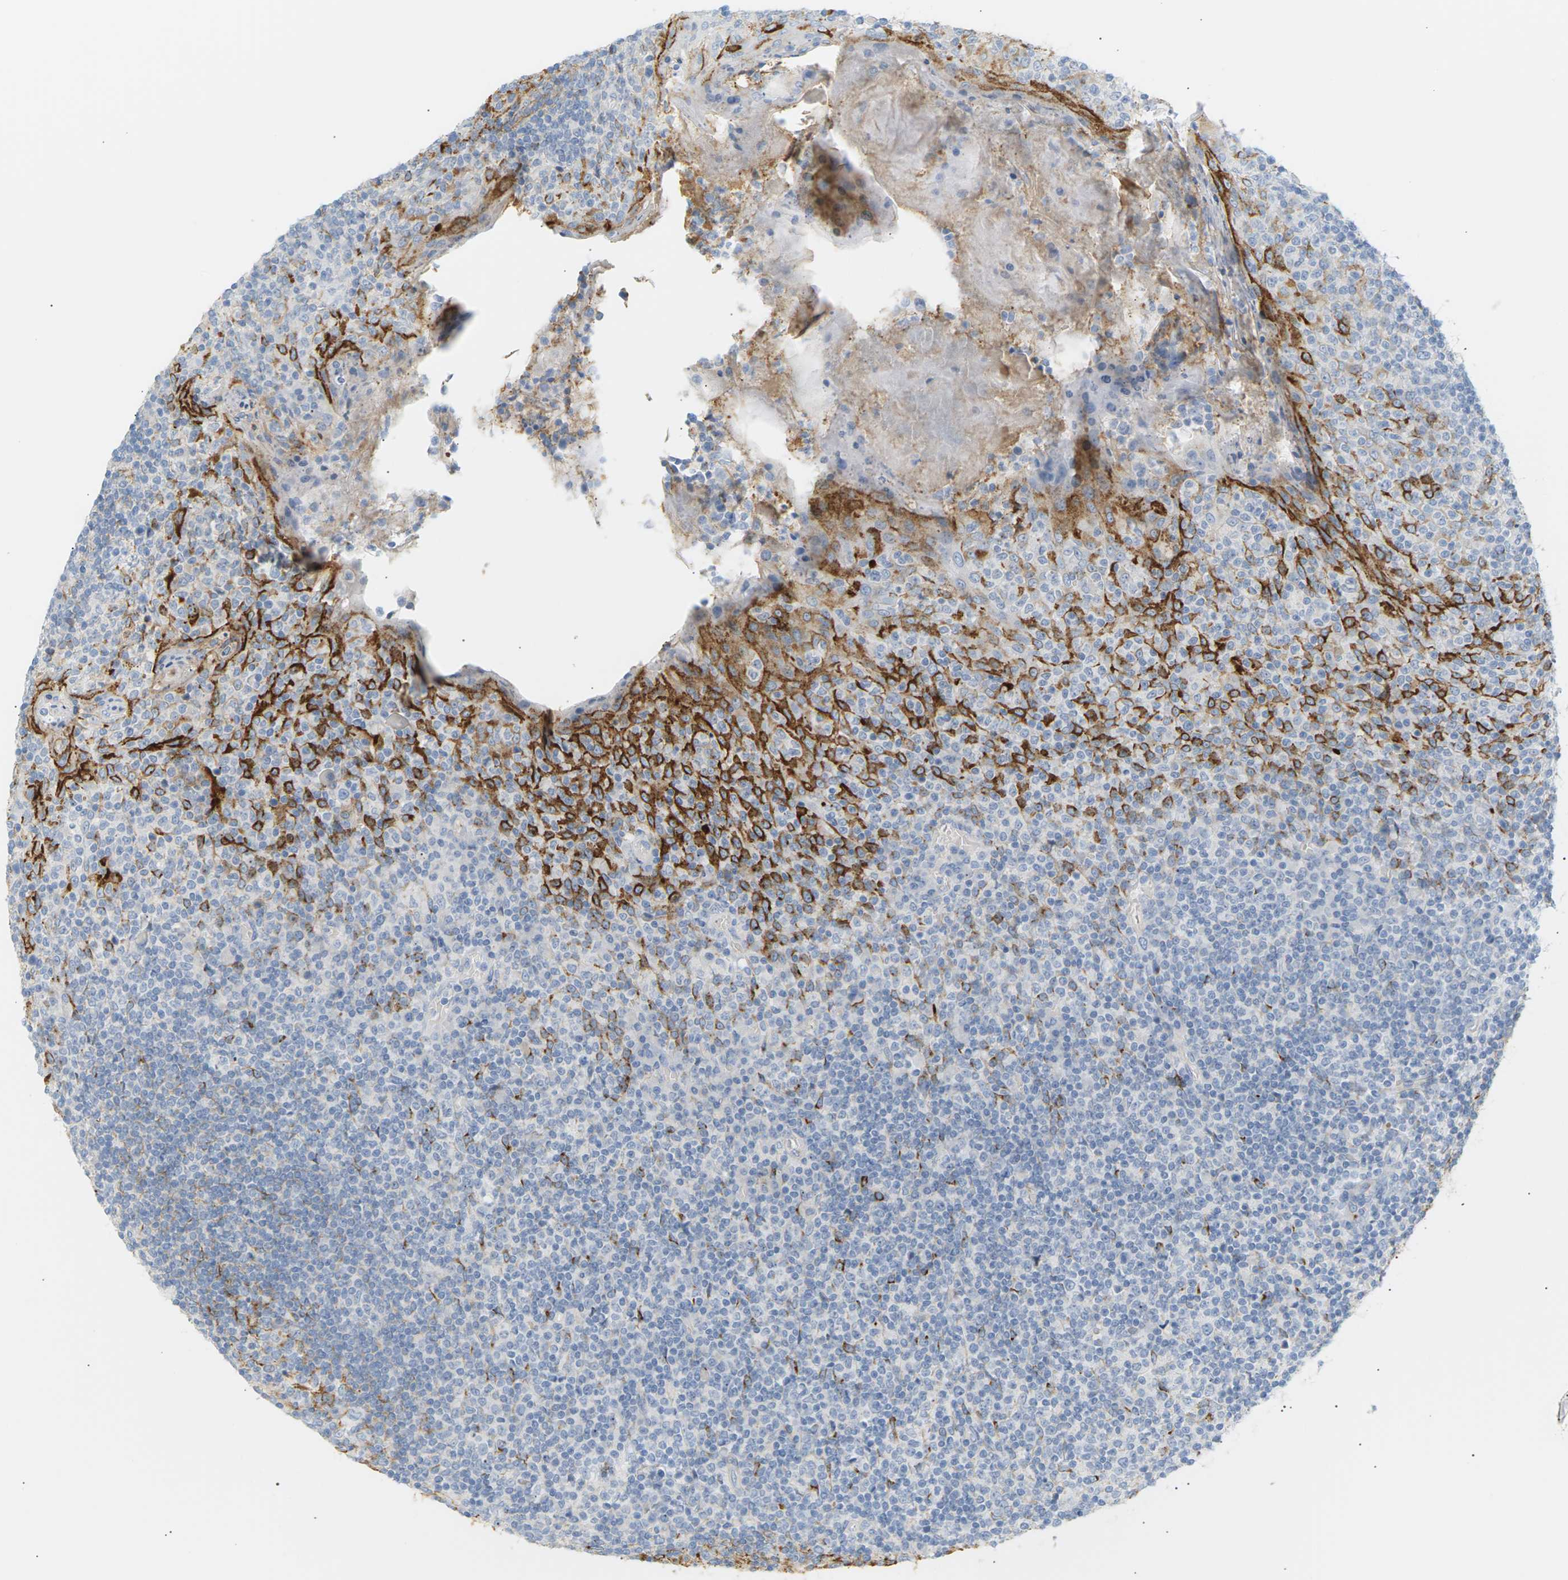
{"staining": {"intensity": "negative", "quantity": "none", "location": "none"}, "tissue": "tonsil", "cell_type": "Germinal center cells", "image_type": "normal", "snomed": [{"axis": "morphology", "description": "Normal tissue, NOS"}, {"axis": "topography", "description": "Tonsil"}], "caption": "DAB immunohistochemical staining of normal human tonsil demonstrates no significant staining in germinal center cells. (IHC, brightfield microscopy, high magnification).", "gene": "CLU", "patient": {"sex": "female", "age": 19}}